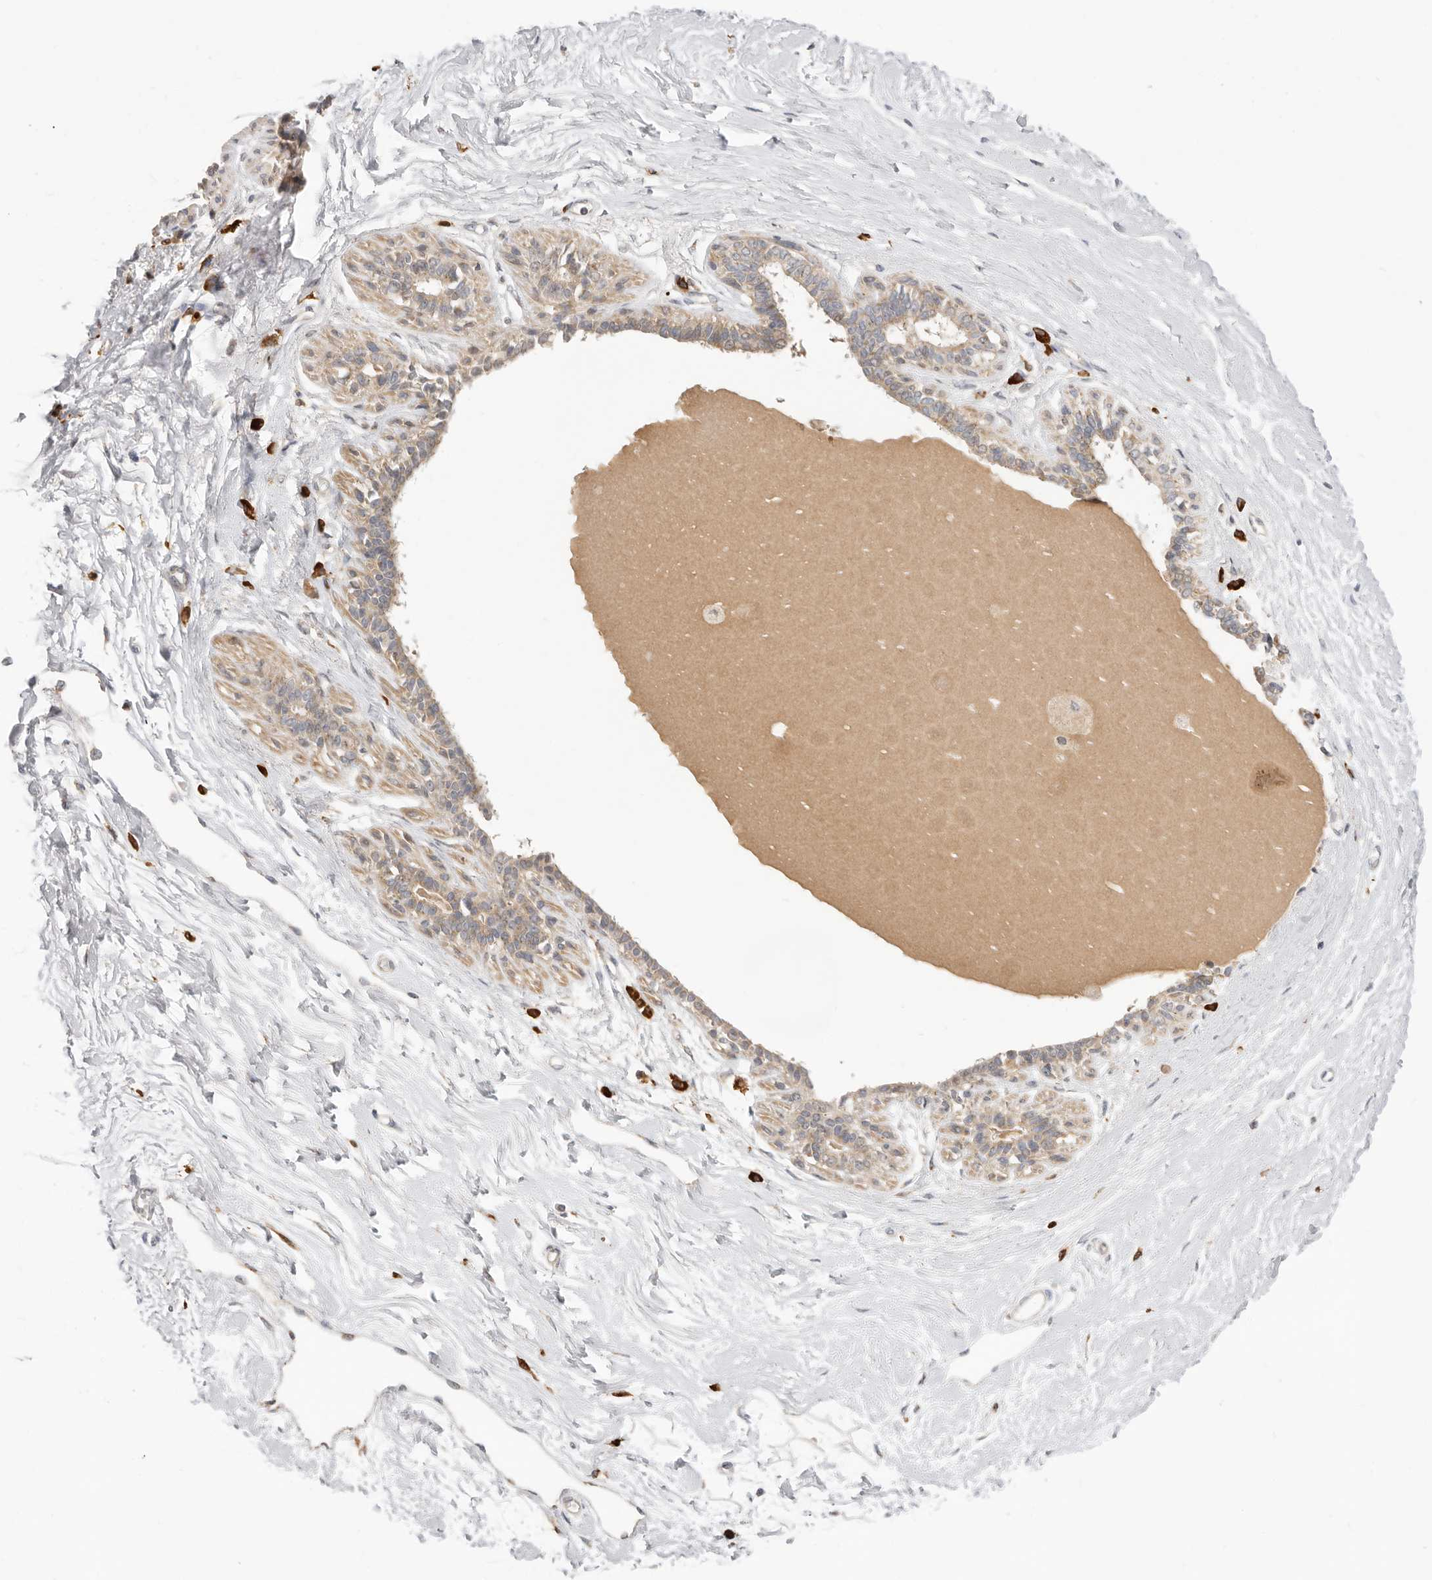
{"staining": {"intensity": "negative", "quantity": "none", "location": "none"}, "tissue": "breast", "cell_type": "Adipocytes", "image_type": "normal", "snomed": [{"axis": "morphology", "description": "Normal tissue, NOS"}, {"axis": "topography", "description": "Breast"}], "caption": "The image reveals no staining of adipocytes in unremarkable breast.", "gene": "USH1C", "patient": {"sex": "female", "age": 45}}